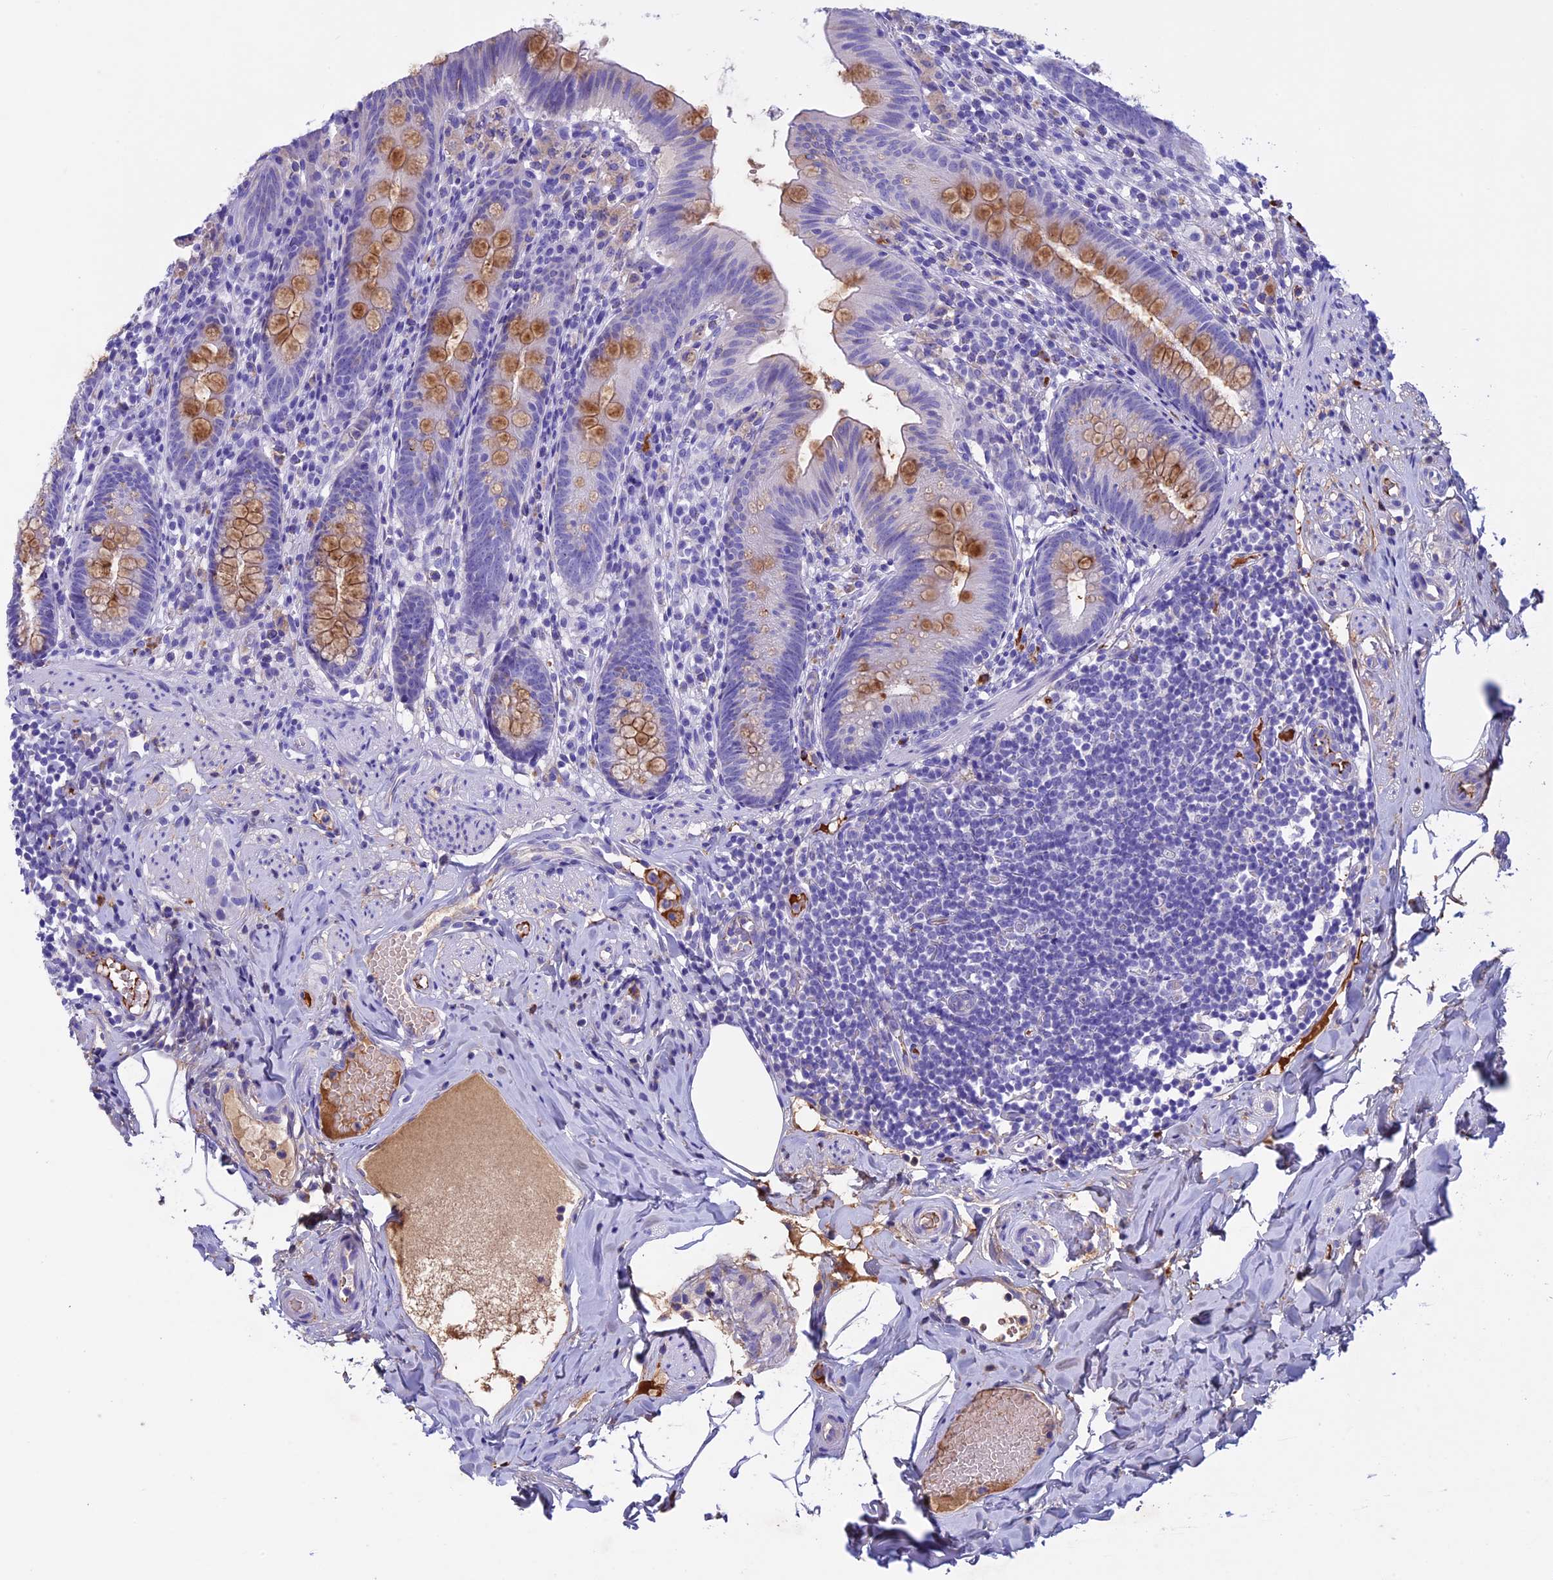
{"staining": {"intensity": "moderate", "quantity": "25%-75%", "location": "cytoplasmic/membranous"}, "tissue": "appendix", "cell_type": "Glandular cells", "image_type": "normal", "snomed": [{"axis": "morphology", "description": "Normal tissue, NOS"}, {"axis": "topography", "description": "Appendix"}], "caption": "A high-resolution image shows immunohistochemistry (IHC) staining of unremarkable appendix, which reveals moderate cytoplasmic/membranous staining in approximately 25%-75% of glandular cells.", "gene": "IGSF6", "patient": {"sex": "male", "age": 55}}